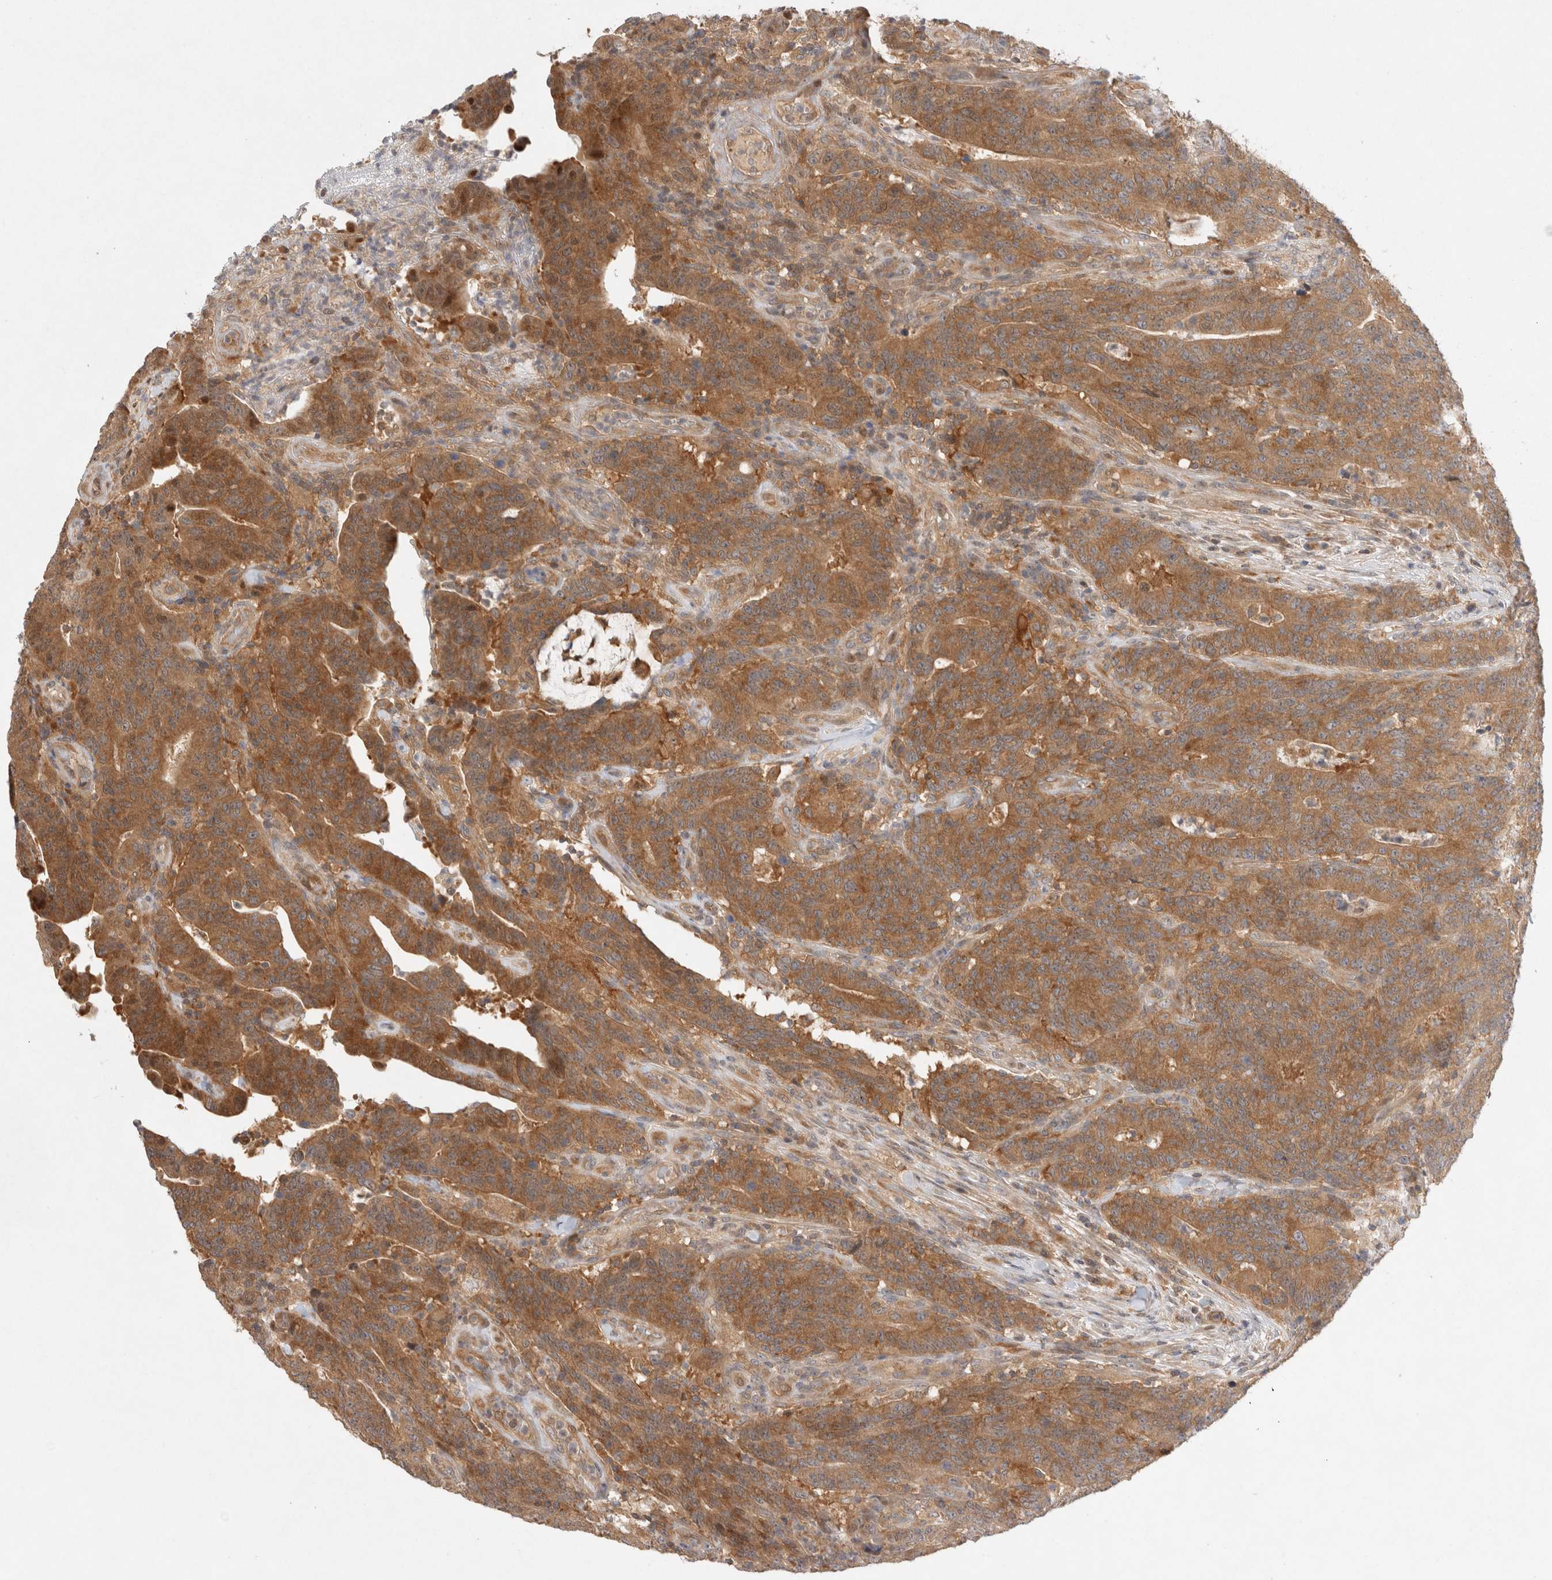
{"staining": {"intensity": "strong", "quantity": ">75%", "location": "cytoplasmic/membranous"}, "tissue": "colorectal cancer", "cell_type": "Tumor cells", "image_type": "cancer", "snomed": [{"axis": "morphology", "description": "Normal tissue, NOS"}, {"axis": "morphology", "description": "Adenocarcinoma, NOS"}, {"axis": "topography", "description": "Colon"}], "caption": "Colorectal adenocarcinoma stained with a protein marker demonstrates strong staining in tumor cells.", "gene": "HTT", "patient": {"sex": "female", "age": 75}}